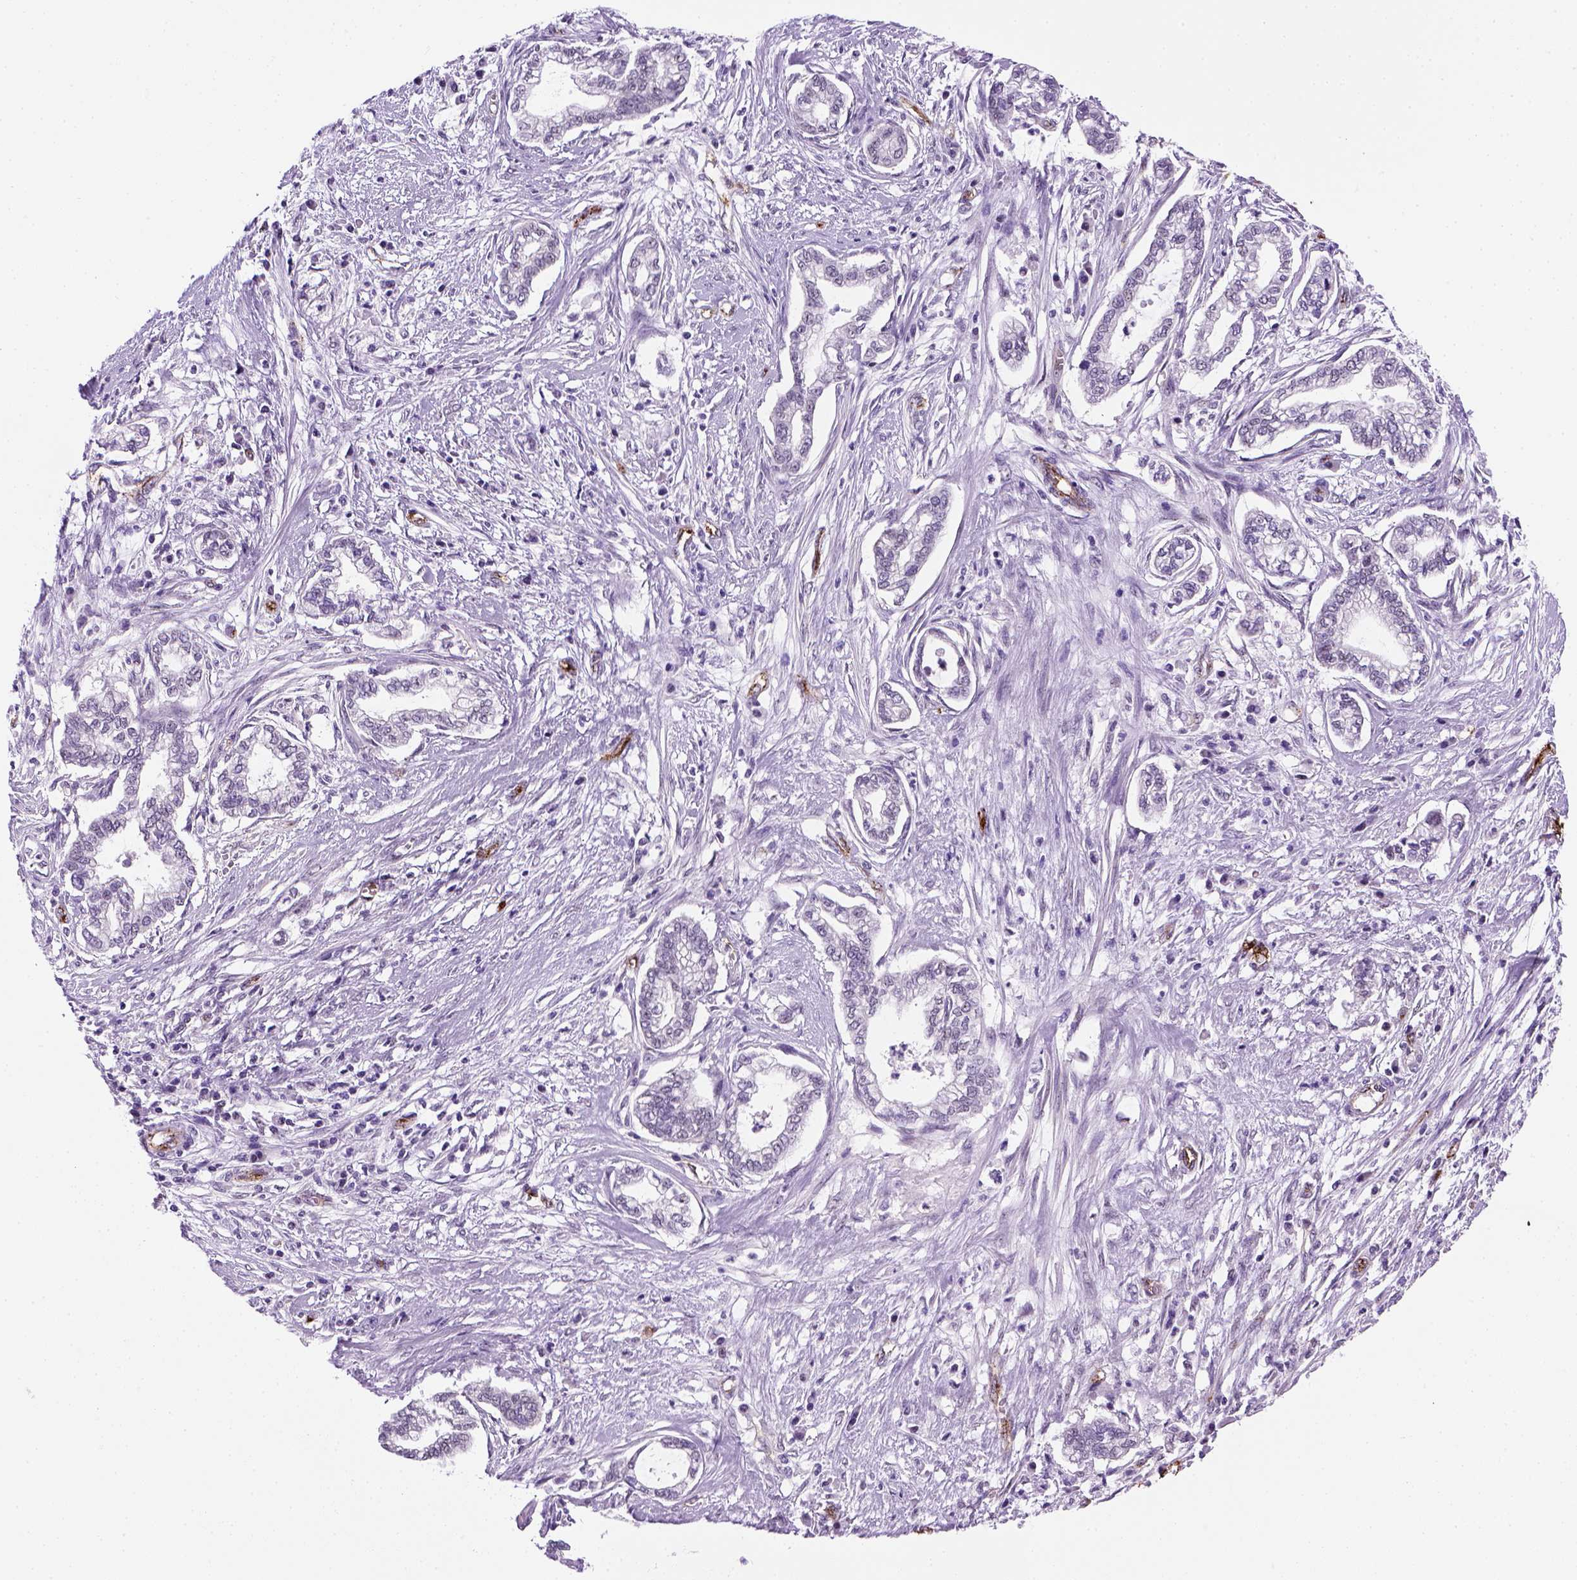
{"staining": {"intensity": "negative", "quantity": "none", "location": "none"}, "tissue": "cervical cancer", "cell_type": "Tumor cells", "image_type": "cancer", "snomed": [{"axis": "morphology", "description": "Adenocarcinoma, NOS"}, {"axis": "topography", "description": "Cervix"}], "caption": "Human adenocarcinoma (cervical) stained for a protein using IHC demonstrates no positivity in tumor cells.", "gene": "VWF", "patient": {"sex": "female", "age": 62}}